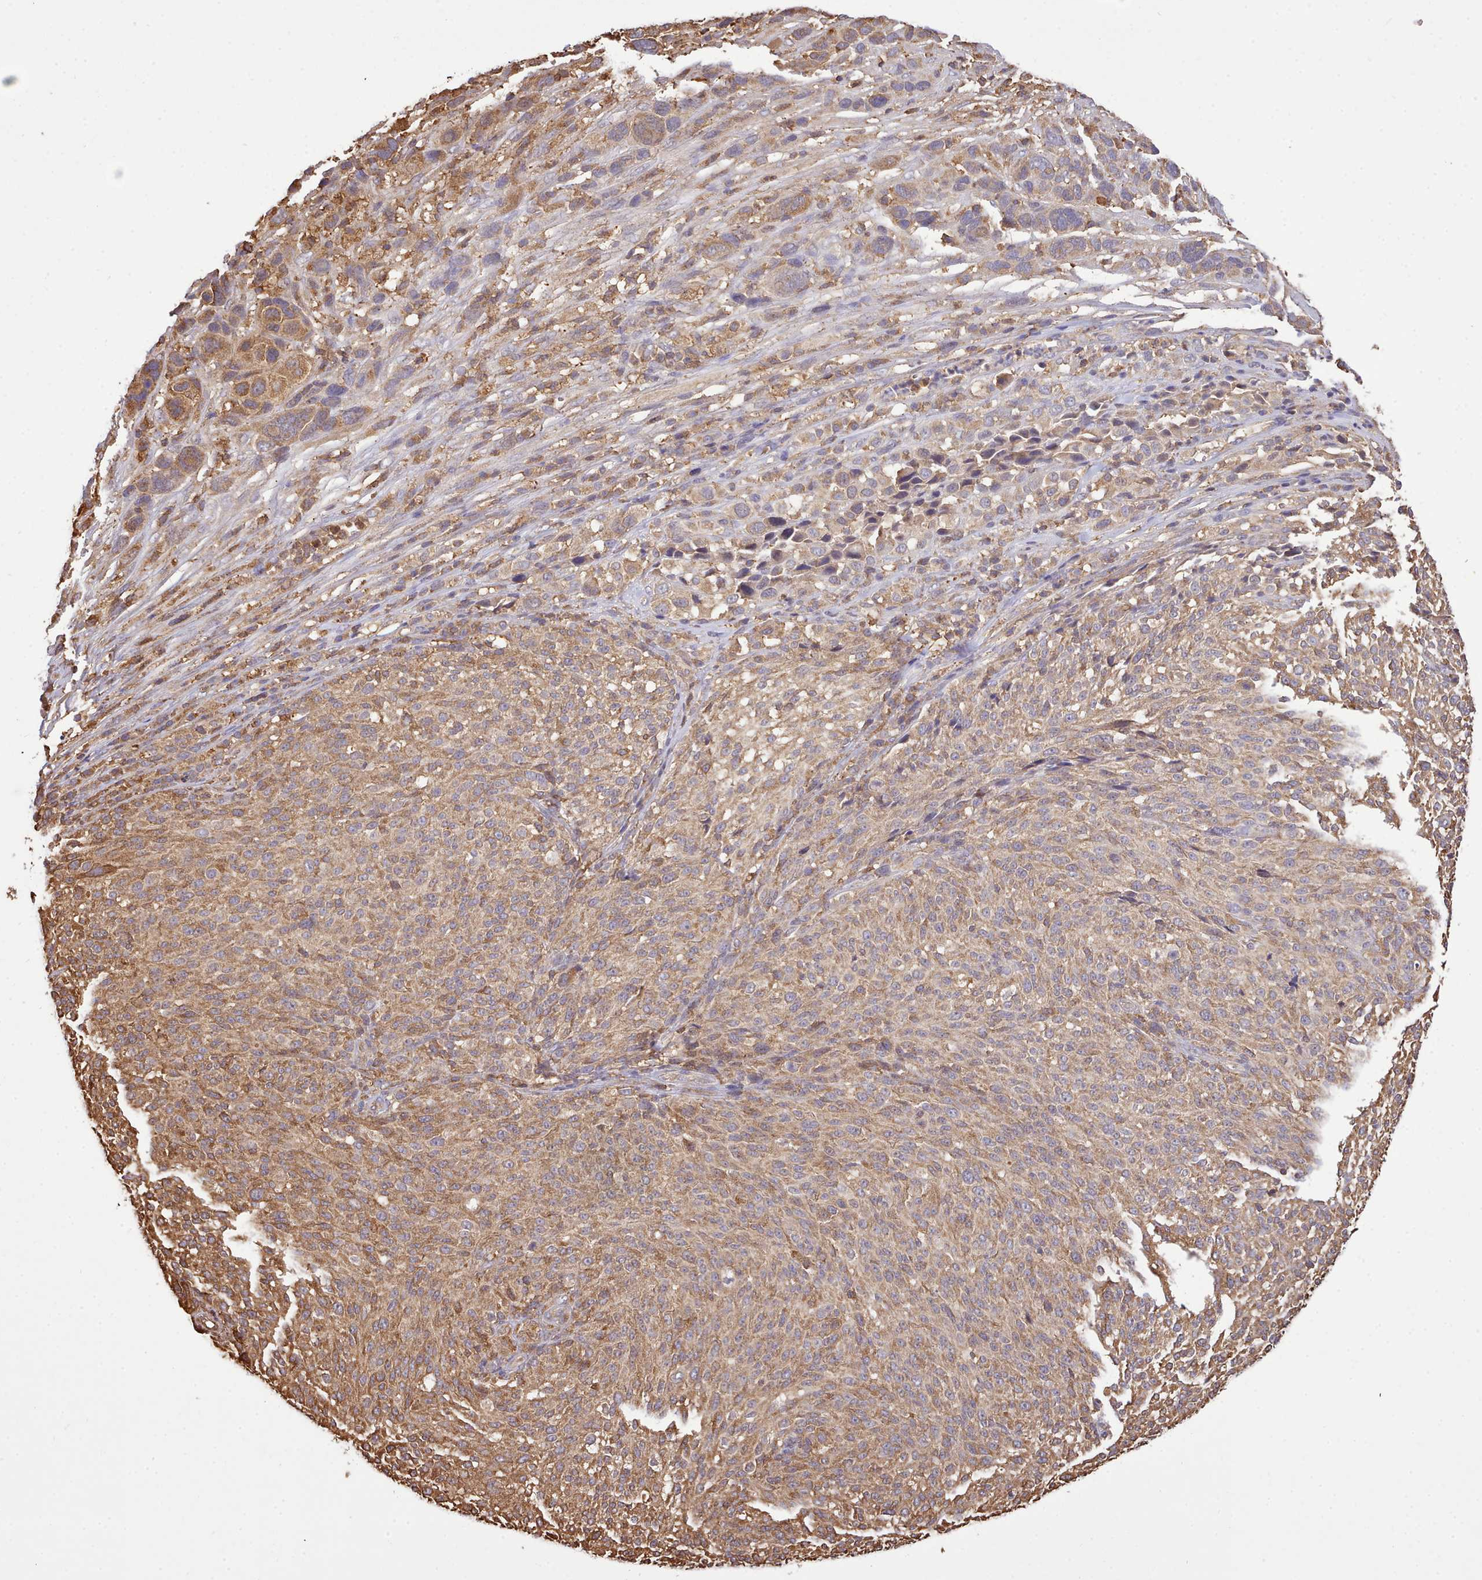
{"staining": {"intensity": "moderate", "quantity": ">75%", "location": "cytoplasmic/membranous"}, "tissue": "melanoma", "cell_type": "Tumor cells", "image_type": "cancer", "snomed": [{"axis": "morphology", "description": "Malignant melanoma, NOS"}, {"axis": "topography", "description": "Skin of trunk"}], "caption": "There is medium levels of moderate cytoplasmic/membranous positivity in tumor cells of melanoma, as demonstrated by immunohistochemical staining (brown color).", "gene": "CAPZA1", "patient": {"sex": "male", "age": 71}}